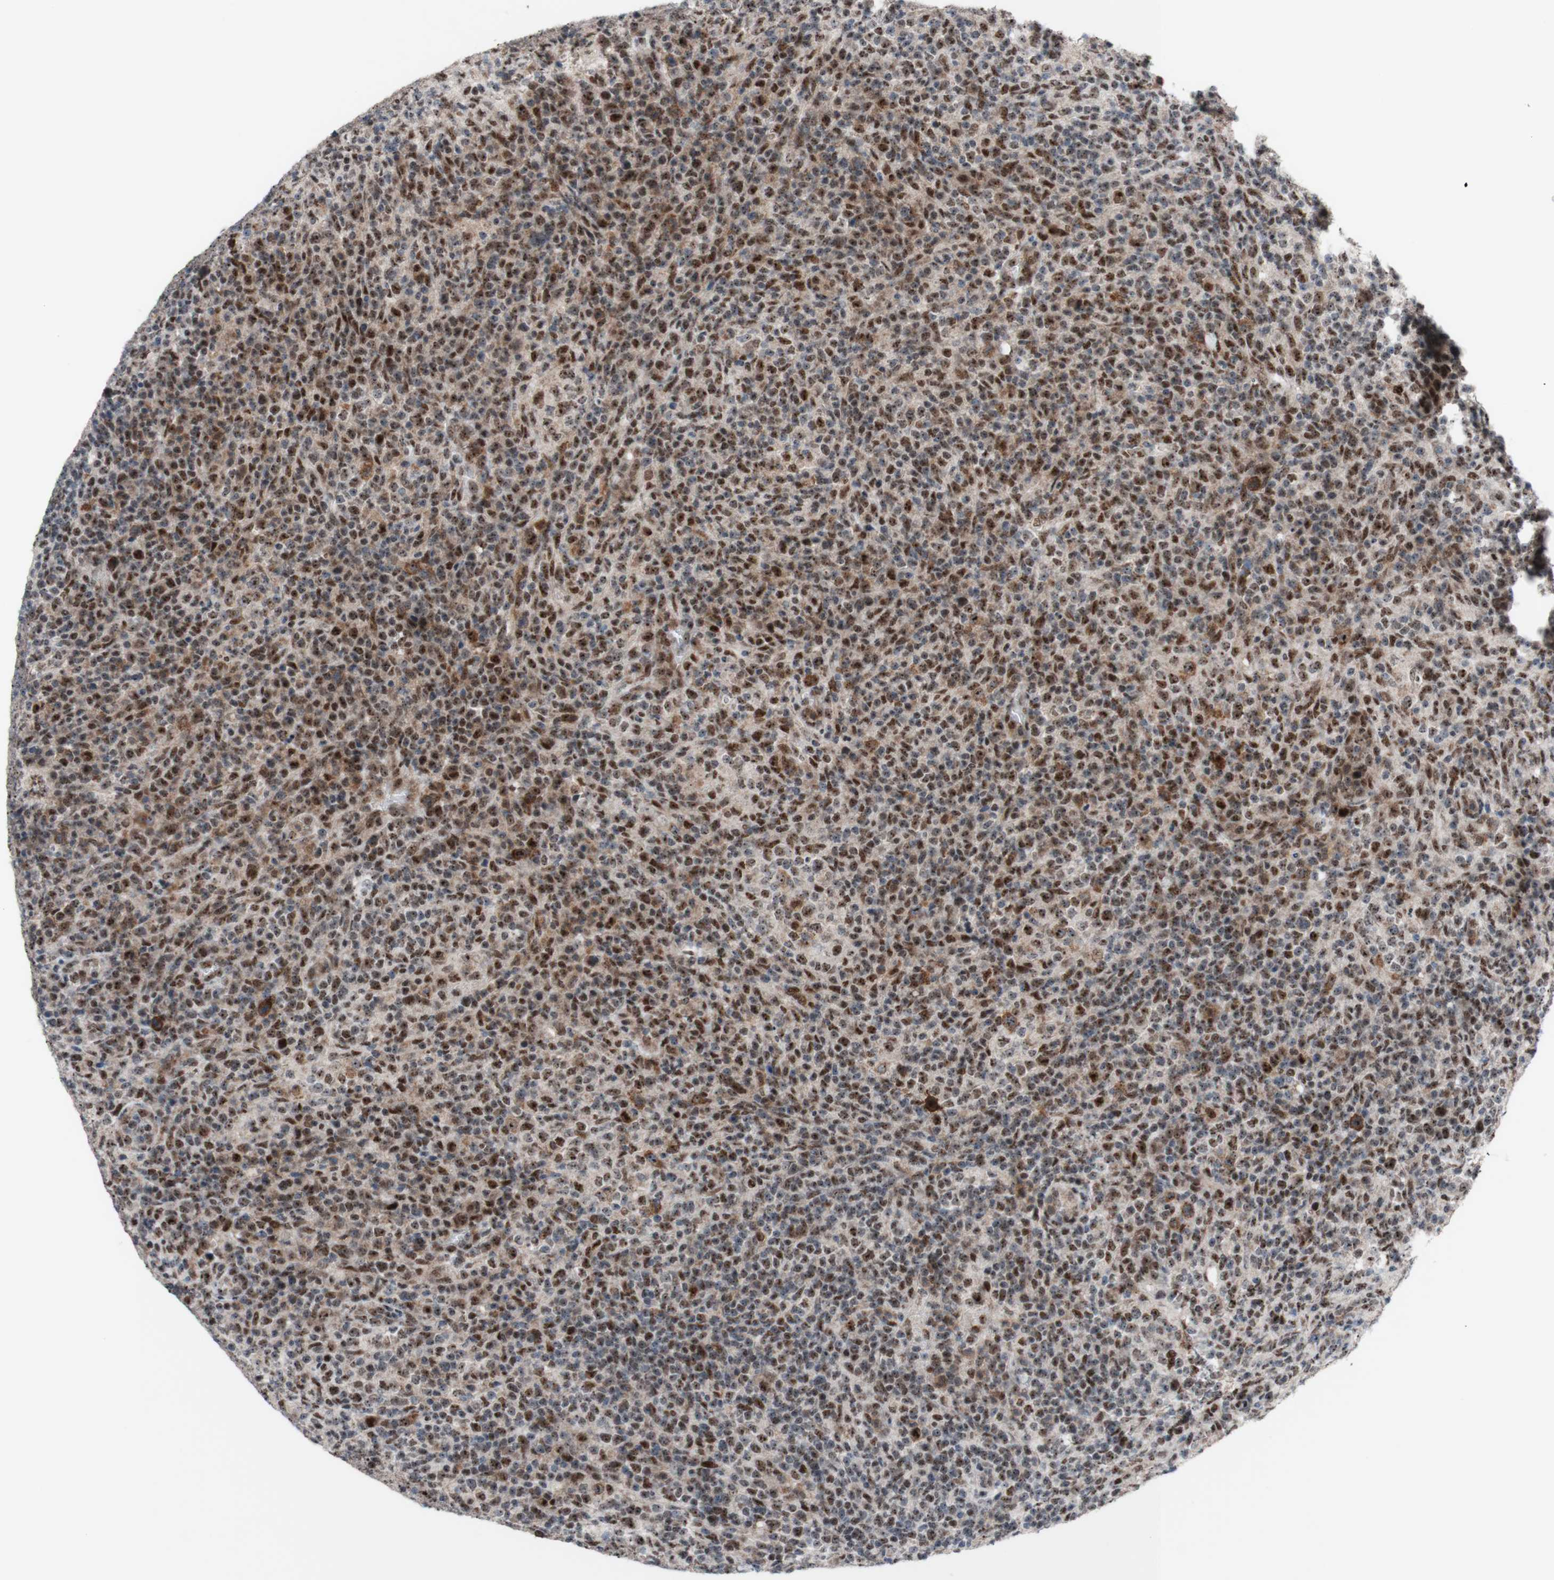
{"staining": {"intensity": "moderate", "quantity": ">75%", "location": "nuclear"}, "tissue": "lymphoma", "cell_type": "Tumor cells", "image_type": "cancer", "snomed": [{"axis": "morphology", "description": "Malignant lymphoma, non-Hodgkin's type, High grade"}, {"axis": "topography", "description": "Lymph node"}], "caption": "Immunohistochemistry (DAB (3,3'-diaminobenzidine)) staining of human malignant lymphoma, non-Hodgkin's type (high-grade) exhibits moderate nuclear protein expression in approximately >75% of tumor cells.", "gene": "POLR1A", "patient": {"sex": "female", "age": 76}}